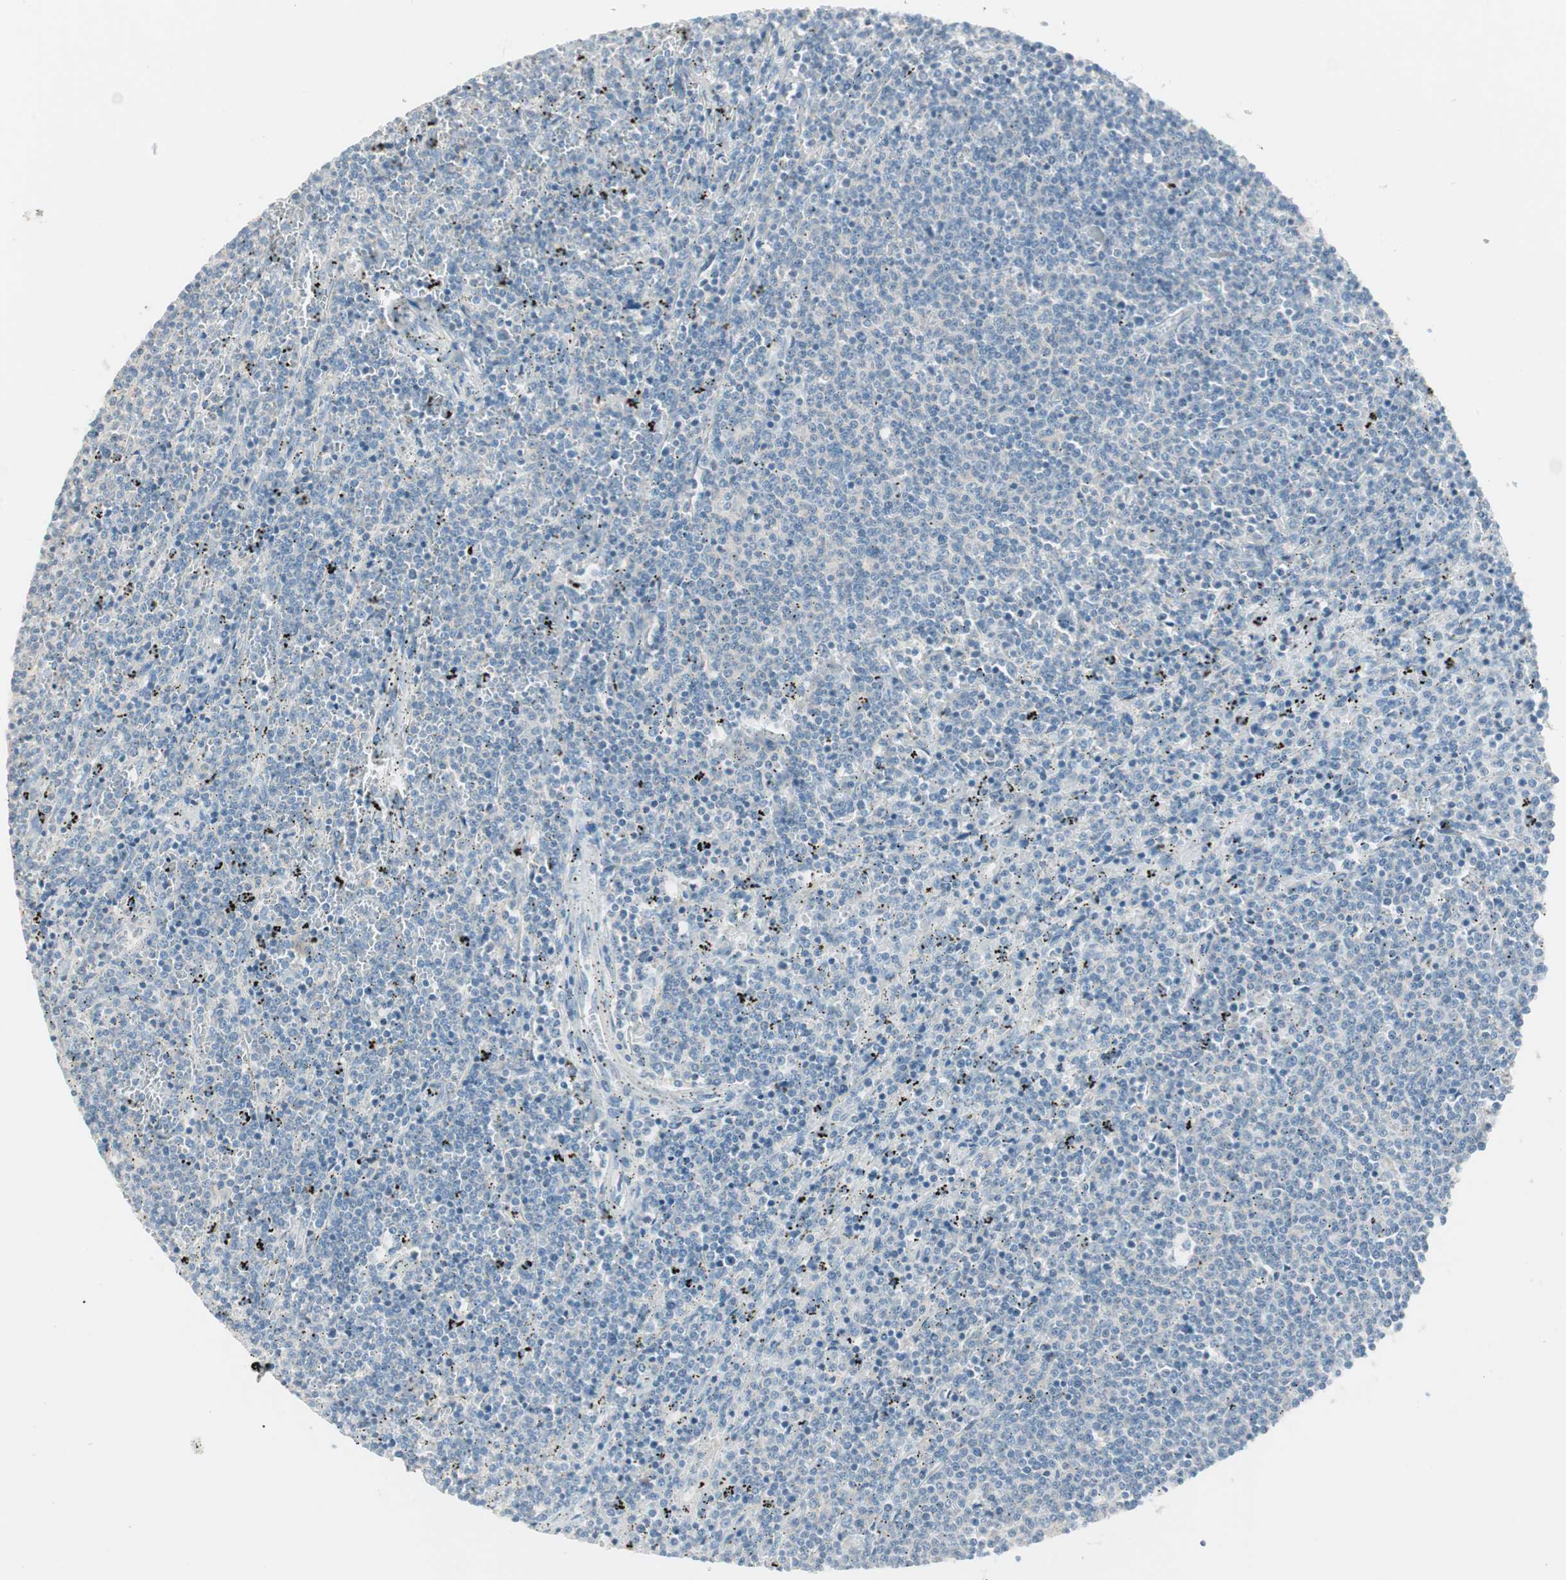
{"staining": {"intensity": "negative", "quantity": "none", "location": "none"}, "tissue": "lymphoma", "cell_type": "Tumor cells", "image_type": "cancer", "snomed": [{"axis": "morphology", "description": "Malignant lymphoma, non-Hodgkin's type, Low grade"}, {"axis": "topography", "description": "Spleen"}], "caption": "Immunohistochemistry (IHC) of human low-grade malignant lymphoma, non-Hodgkin's type exhibits no positivity in tumor cells. (DAB (3,3'-diaminobenzidine) immunohistochemistry with hematoxylin counter stain).", "gene": "ITLN2", "patient": {"sex": "female", "age": 50}}